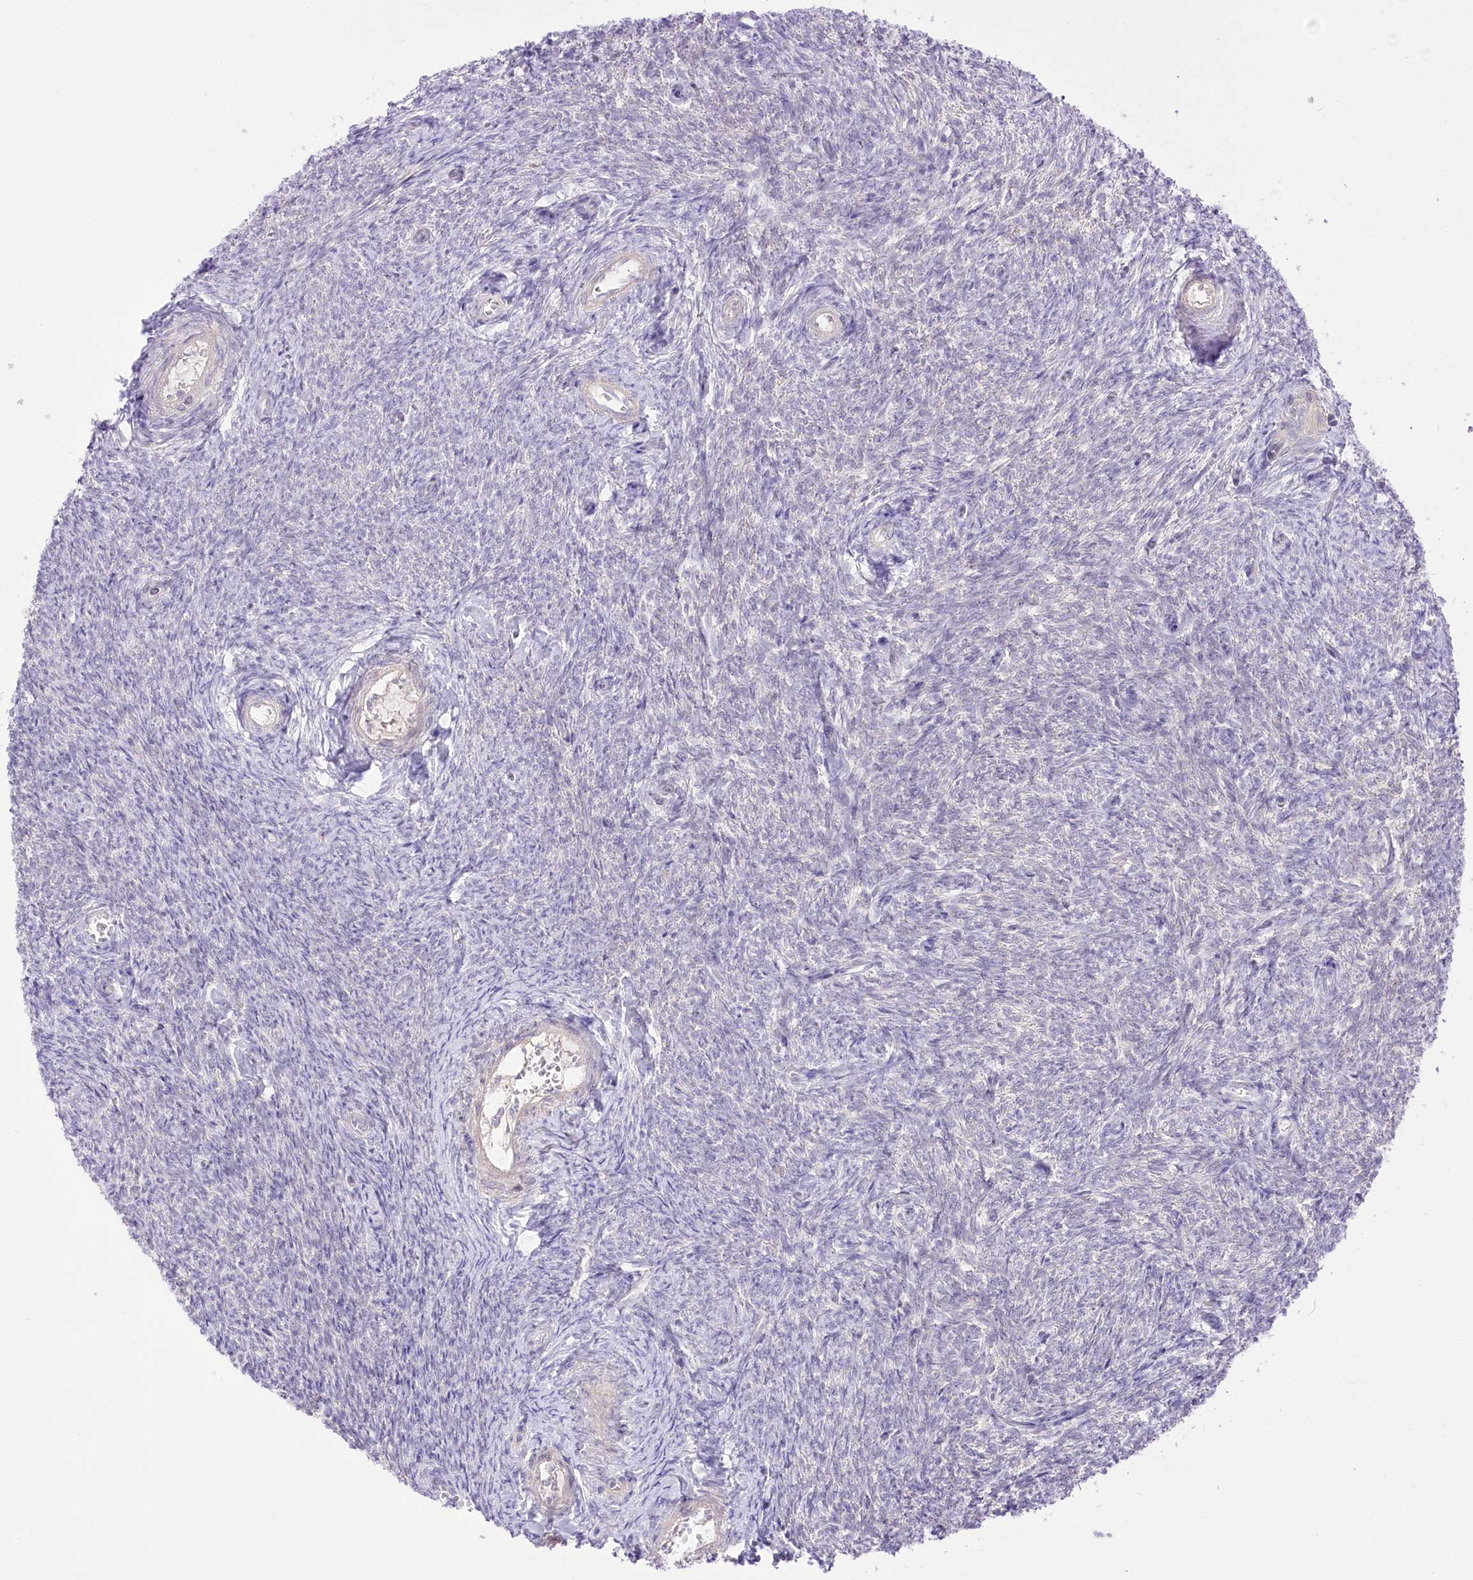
{"staining": {"intensity": "weak", "quantity": "<25%", "location": "cytoplasmic/membranous"}, "tissue": "ovary", "cell_type": "Follicle cells", "image_type": "normal", "snomed": [{"axis": "morphology", "description": "Normal tissue, NOS"}, {"axis": "topography", "description": "Ovary"}], "caption": "Photomicrograph shows no protein staining in follicle cells of benign ovary.", "gene": "HELT", "patient": {"sex": "female", "age": 44}}